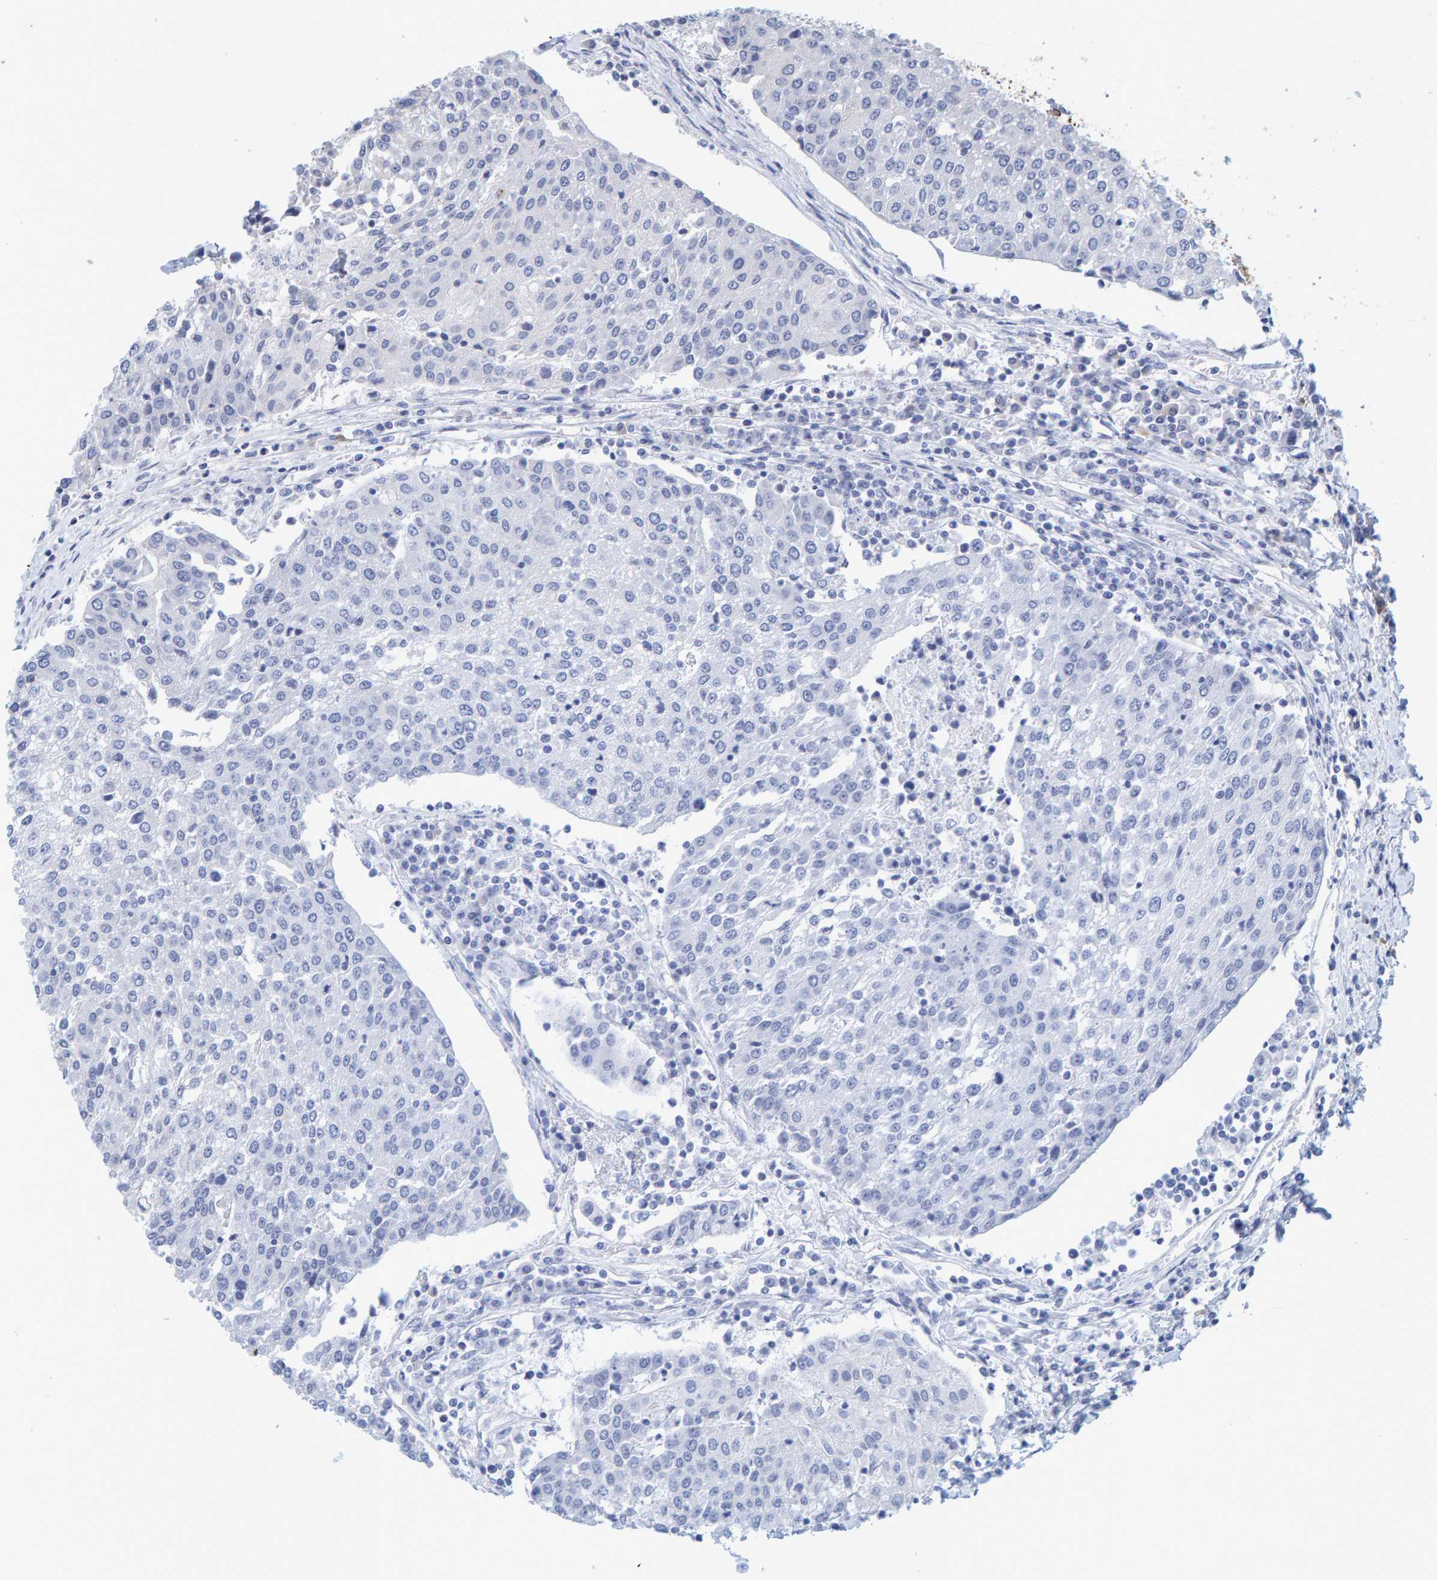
{"staining": {"intensity": "negative", "quantity": "none", "location": "none"}, "tissue": "urothelial cancer", "cell_type": "Tumor cells", "image_type": "cancer", "snomed": [{"axis": "morphology", "description": "Urothelial carcinoma, High grade"}, {"axis": "topography", "description": "Urinary bladder"}], "caption": "DAB immunohistochemical staining of urothelial cancer shows no significant positivity in tumor cells.", "gene": "ZNF77", "patient": {"sex": "female", "age": 85}}